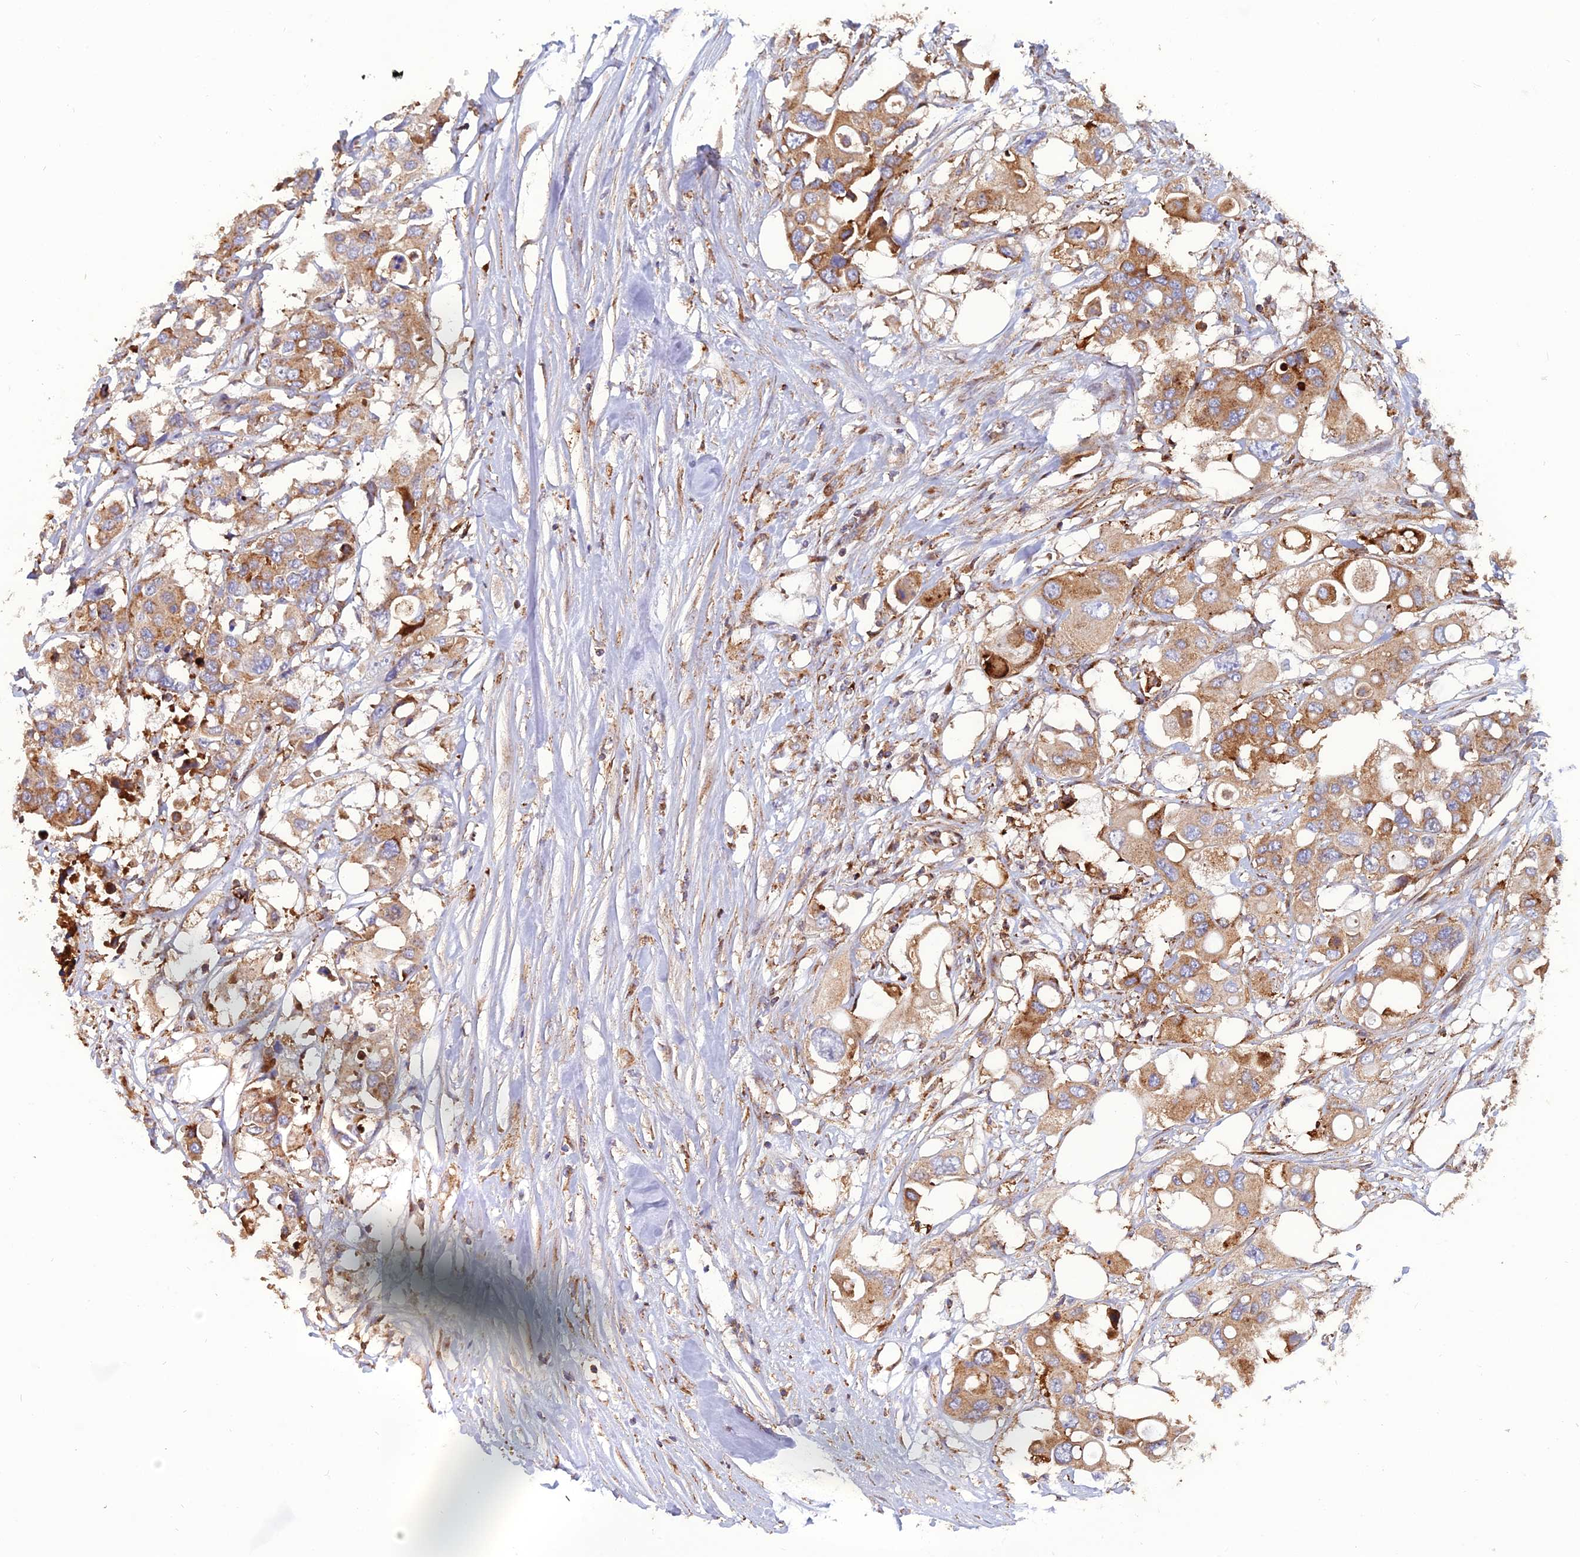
{"staining": {"intensity": "moderate", "quantity": ">75%", "location": "cytoplasmic/membranous"}, "tissue": "colorectal cancer", "cell_type": "Tumor cells", "image_type": "cancer", "snomed": [{"axis": "morphology", "description": "Adenocarcinoma, NOS"}, {"axis": "topography", "description": "Colon"}], "caption": "This is an image of immunohistochemistry (IHC) staining of colorectal cancer (adenocarcinoma), which shows moderate expression in the cytoplasmic/membranous of tumor cells.", "gene": "LNPEP", "patient": {"sex": "male", "age": 77}}